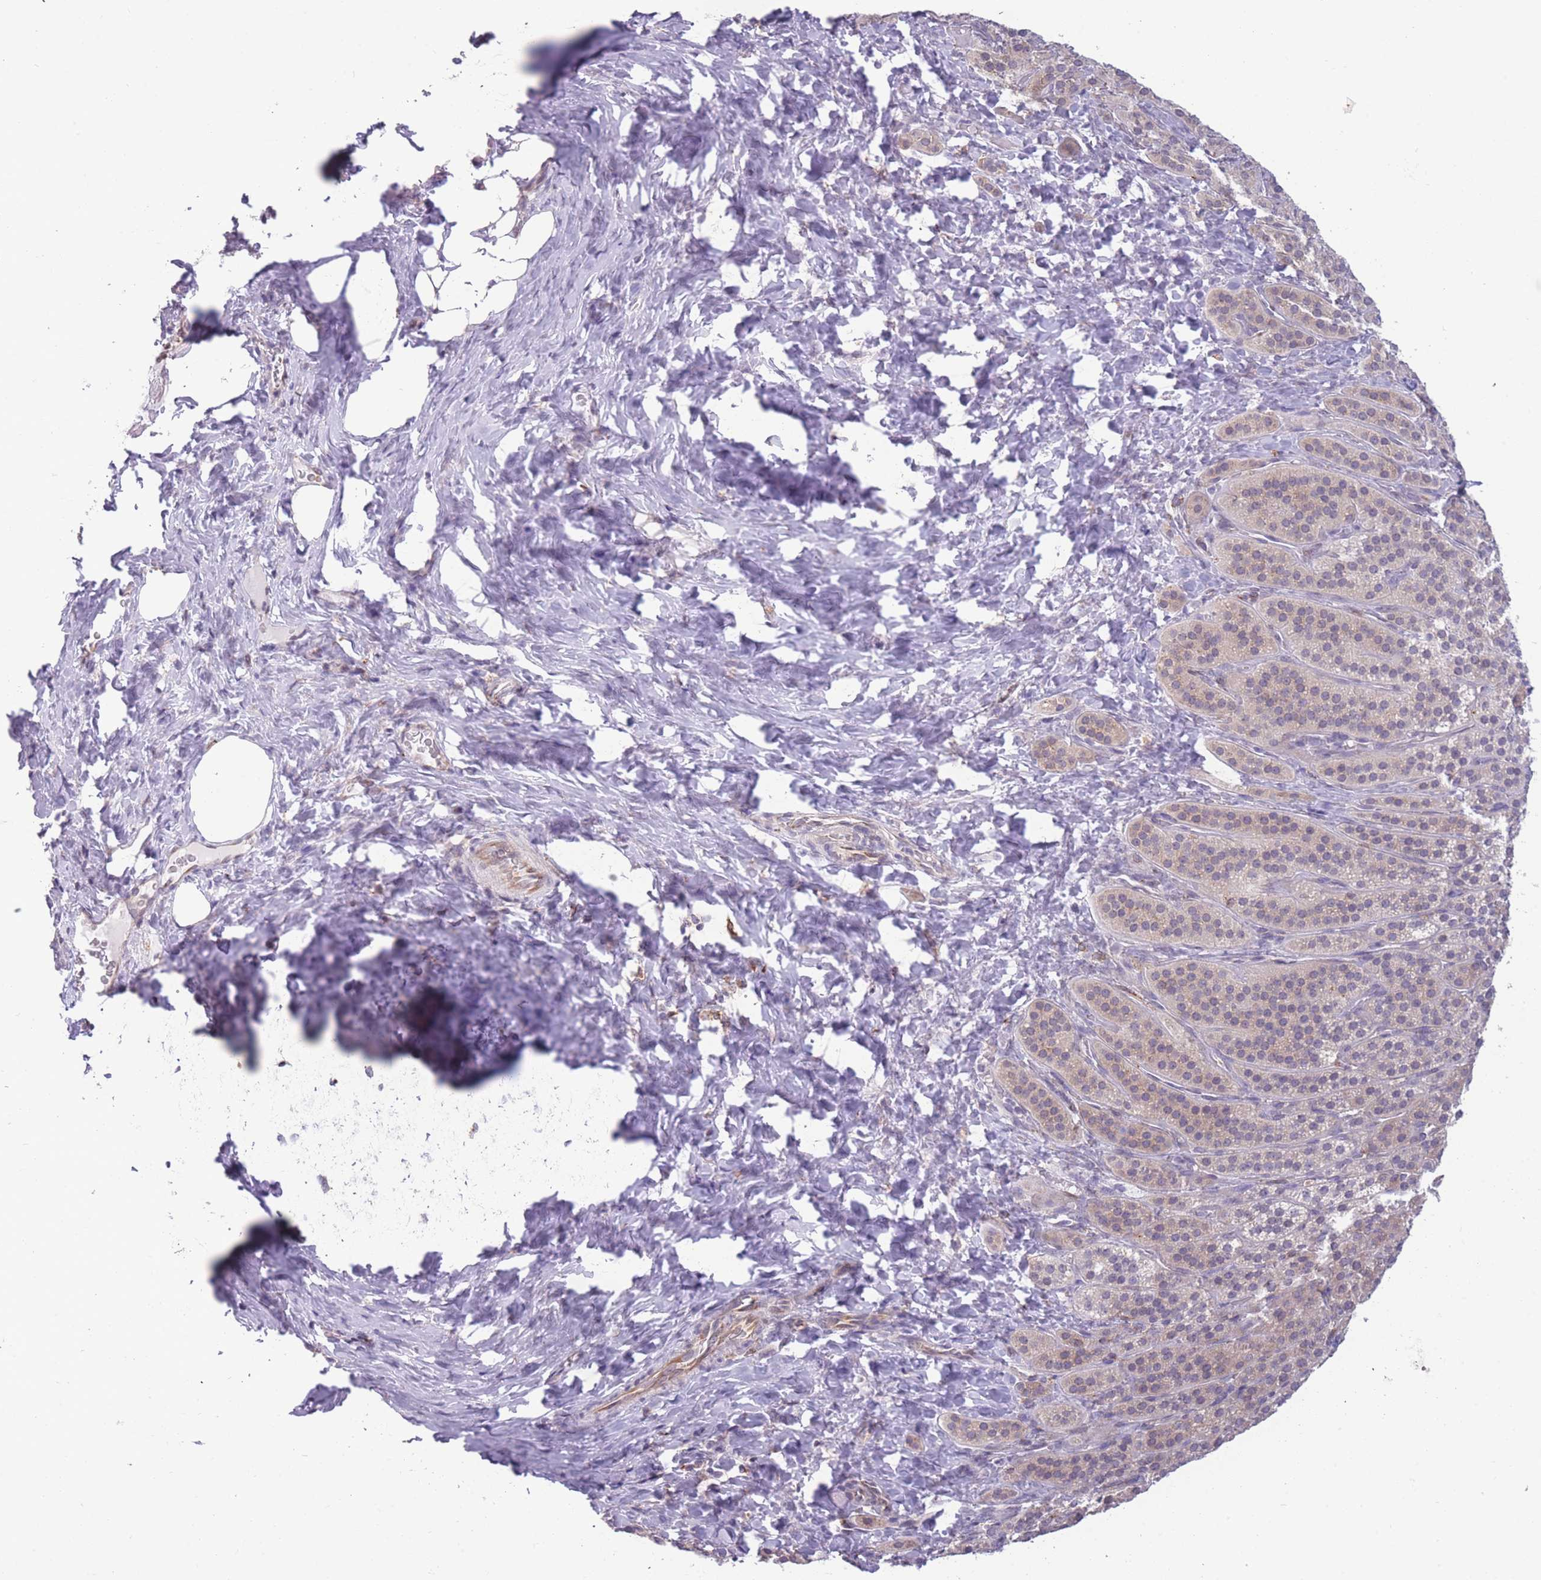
{"staining": {"intensity": "weak", "quantity": "25%-75%", "location": "cytoplasmic/membranous"}, "tissue": "adrenal gland", "cell_type": "Glandular cells", "image_type": "normal", "snomed": [{"axis": "morphology", "description": "Normal tissue, NOS"}, {"axis": "topography", "description": "Adrenal gland"}], "caption": "Protein analysis of normal adrenal gland reveals weak cytoplasmic/membranous positivity in about 25%-75% of glandular cells. The staining is performed using DAB (3,3'-diaminobenzidine) brown chromogen to label protein expression. The nuclei are counter-stained blue using hematoxylin.", "gene": "TMEM121", "patient": {"sex": "female", "age": 41}}